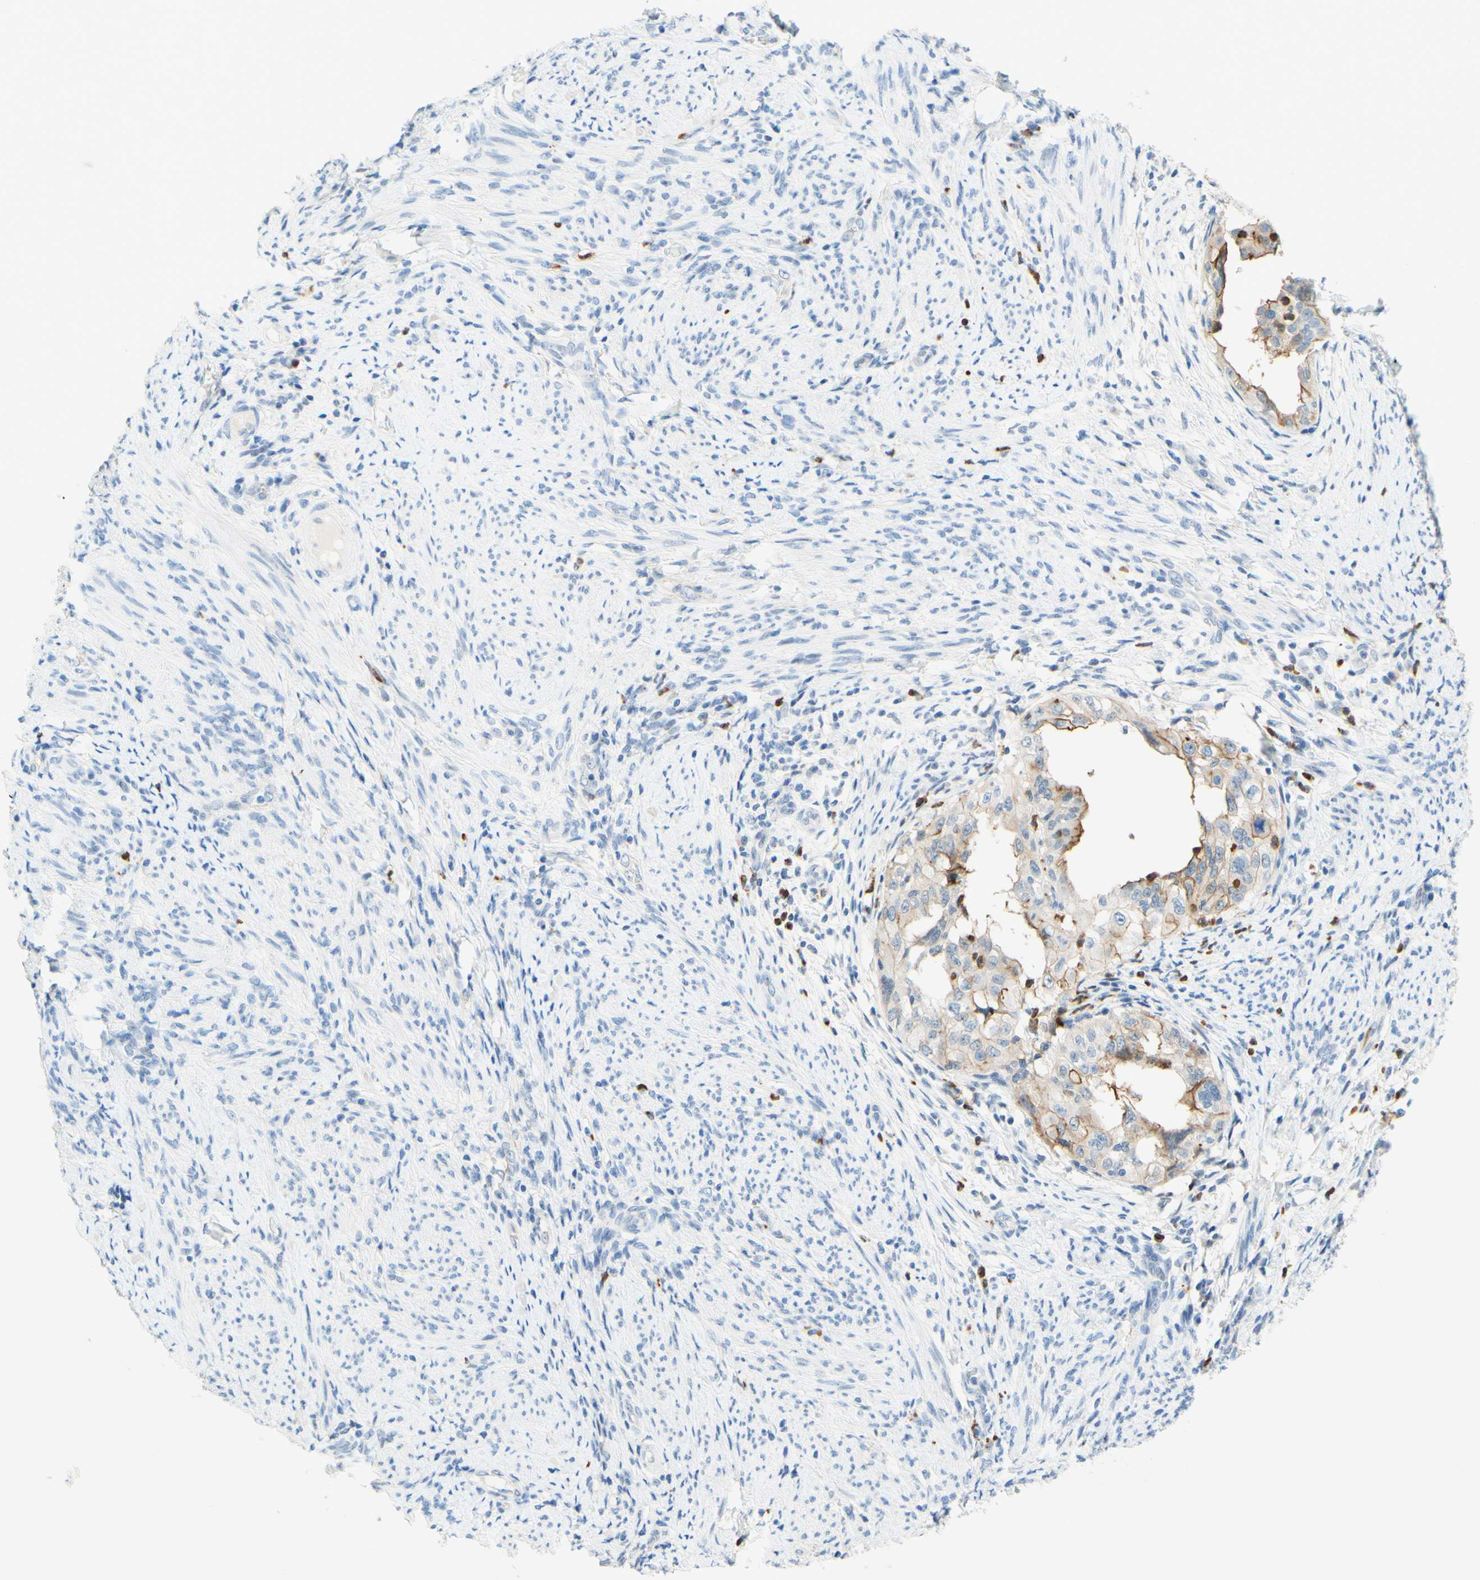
{"staining": {"intensity": "moderate", "quantity": "25%-75%", "location": "cytoplasmic/membranous"}, "tissue": "endometrial cancer", "cell_type": "Tumor cells", "image_type": "cancer", "snomed": [{"axis": "morphology", "description": "Adenocarcinoma, NOS"}, {"axis": "topography", "description": "Endometrium"}], "caption": "The micrograph exhibits immunohistochemical staining of adenocarcinoma (endometrial). There is moderate cytoplasmic/membranous positivity is present in about 25%-75% of tumor cells. Ihc stains the protein in brown and the nuclei are stained blue.", "gene": "TREM2", "patient": {"sex": "female", "age": 85}}